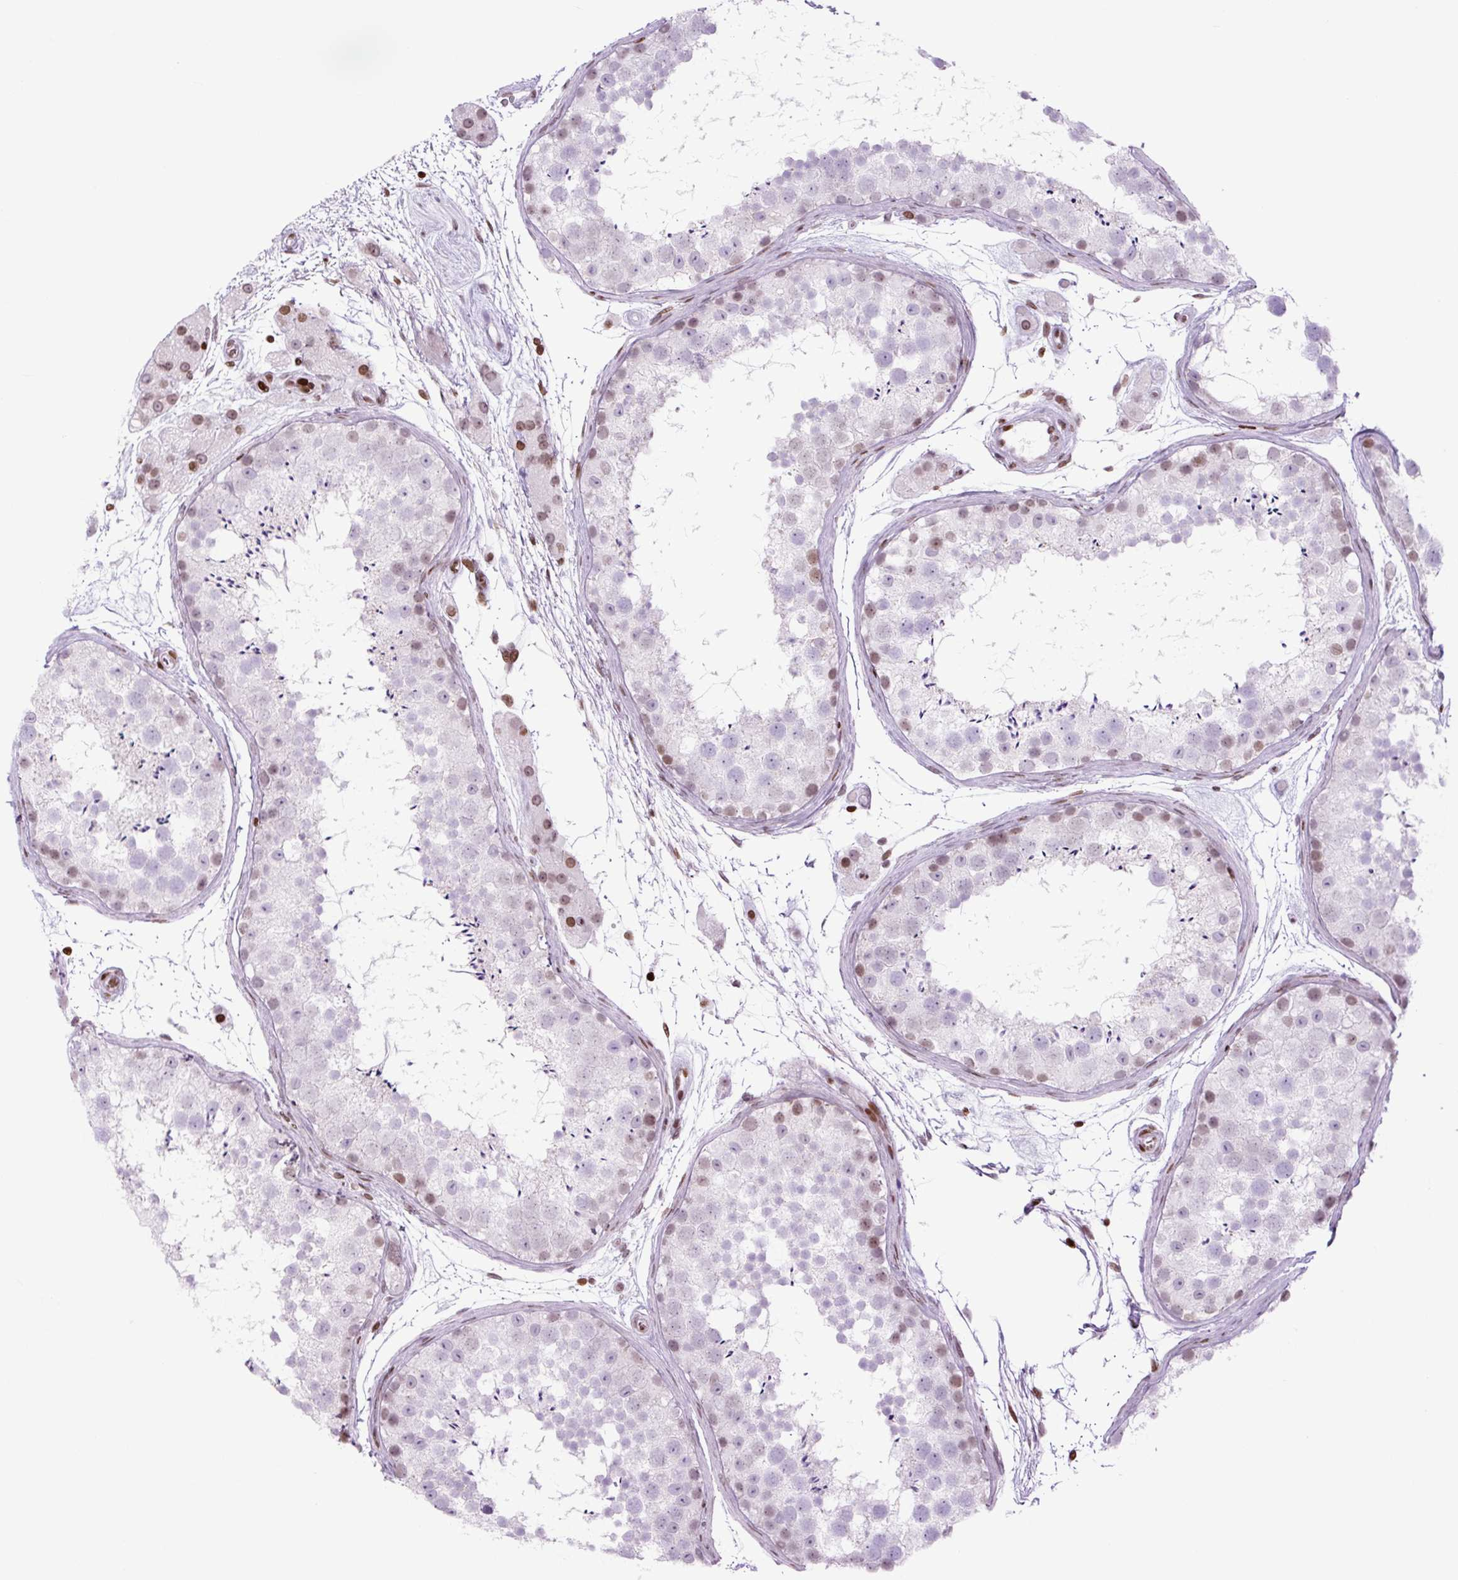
{"staining": {"intensity": "moderate", "quantity": "<25%", "location": "nuclear"}, "tissue": "testis", "cell_type": "Cells in seminiferous ducts", "image_type": "normal", "snomed": [{"axis": "morphology", "description": "Normal tissue, NOS"}, {"axis": "topography", "description": "Testis"}], "caption": "Normal testis reveals moderate nuclear positivity in about <25% of cells in seminiferous ducts, visualized by immunohistochemistry.", "gene": "H1", "patient": {"sex": "male", "age": 41}}